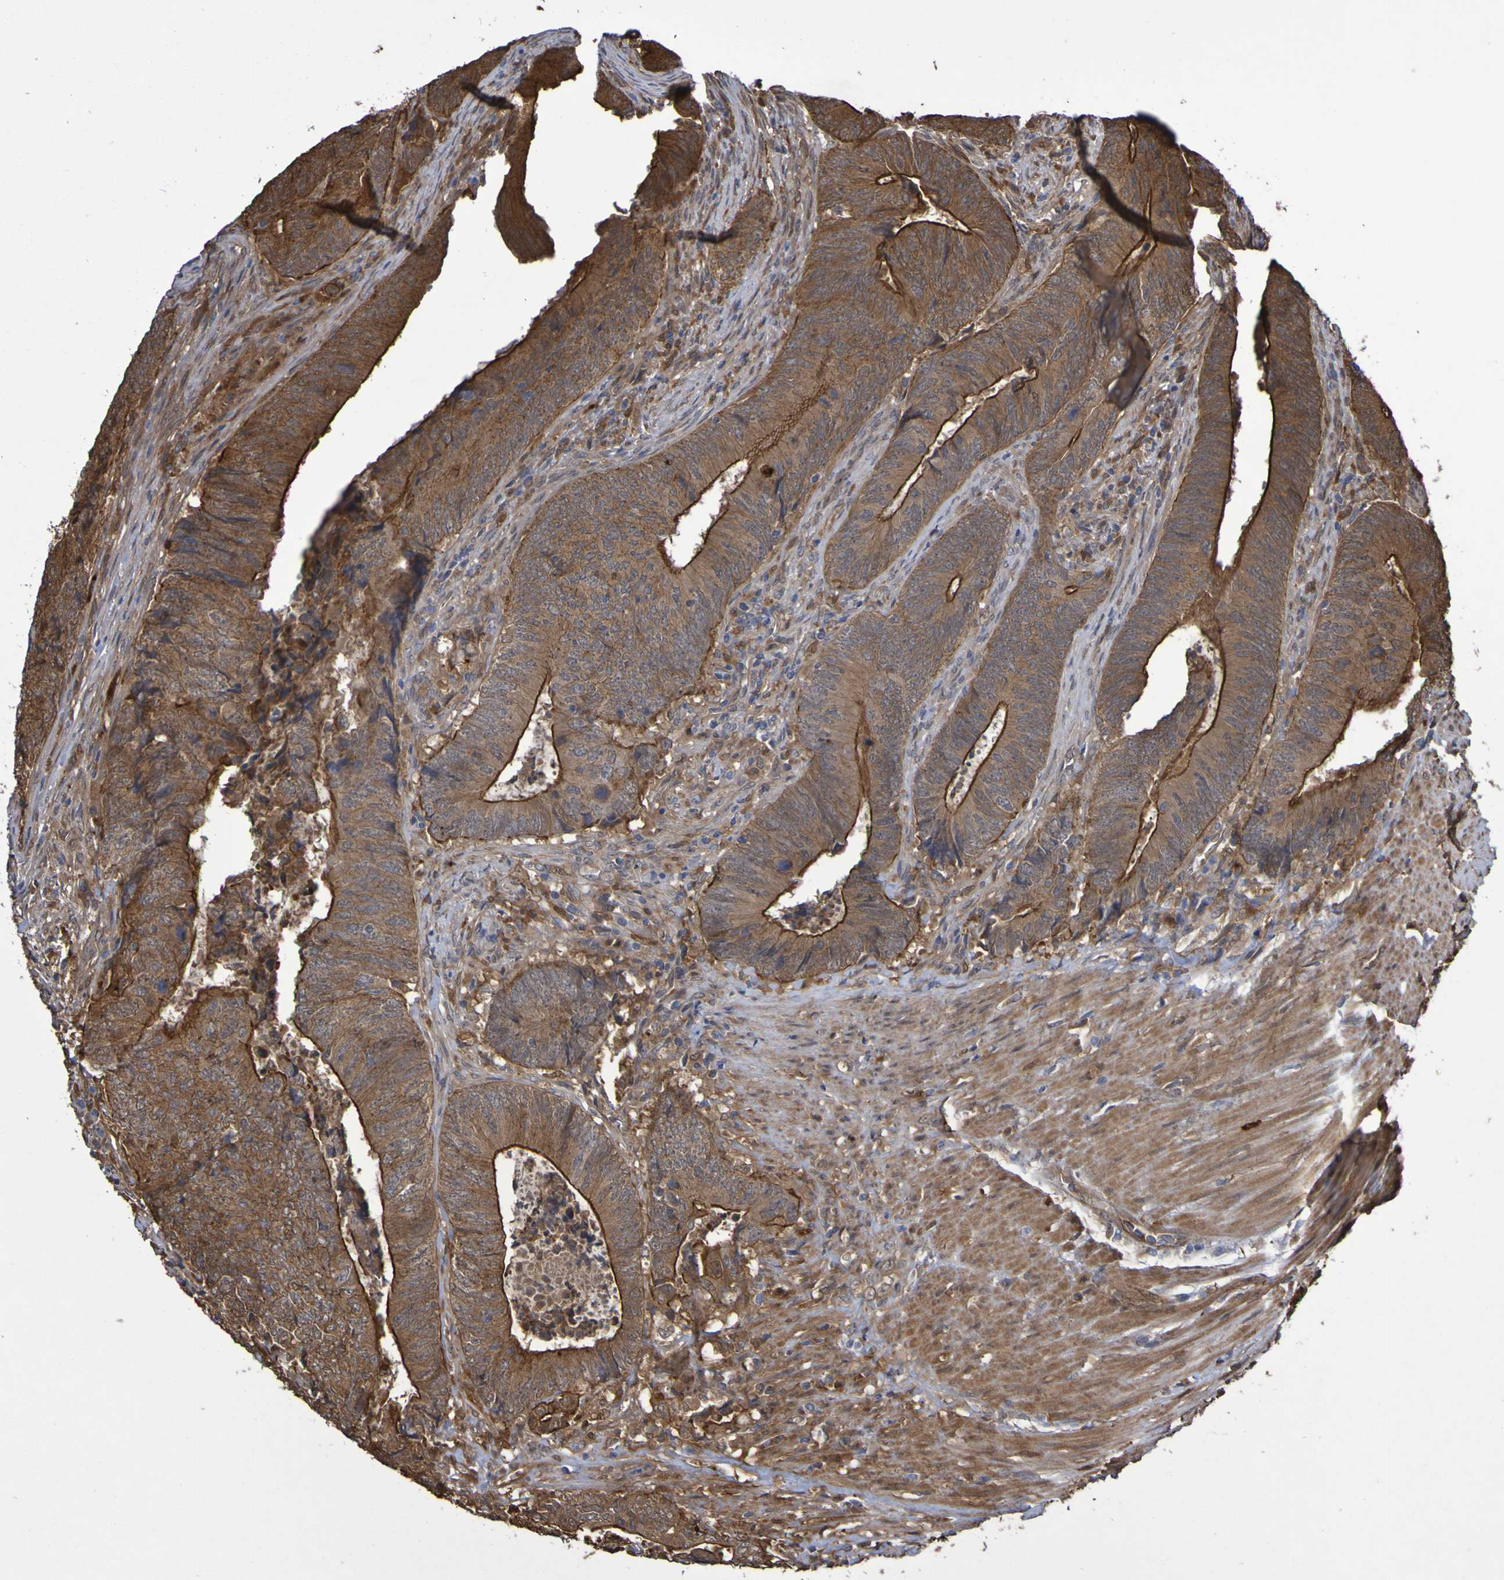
{"staining": {"intensity": "strong", "quantity": ">75%", "location": "cytoplasmic/membranous"}, "tissue": "colorectal cancer", "cell_type": "Tumor cells", "image_type": "cancer", "snomed": [{"axis": "morphology", "description": "Normal tissue, NOS"}, {"axis": "morphology", "description": "Adenocarcinoma, NOS"}, {"axis": "topography", "description": "Colon"}], "caption": "Protein expression analysis of human colorectal adenocarcinoma reveals strong cytoplasmic/membranous staining in approximately >75% of tumor cells.", "gene": "SERPINB6", "patient": {"sex": "male", "age": 56}}